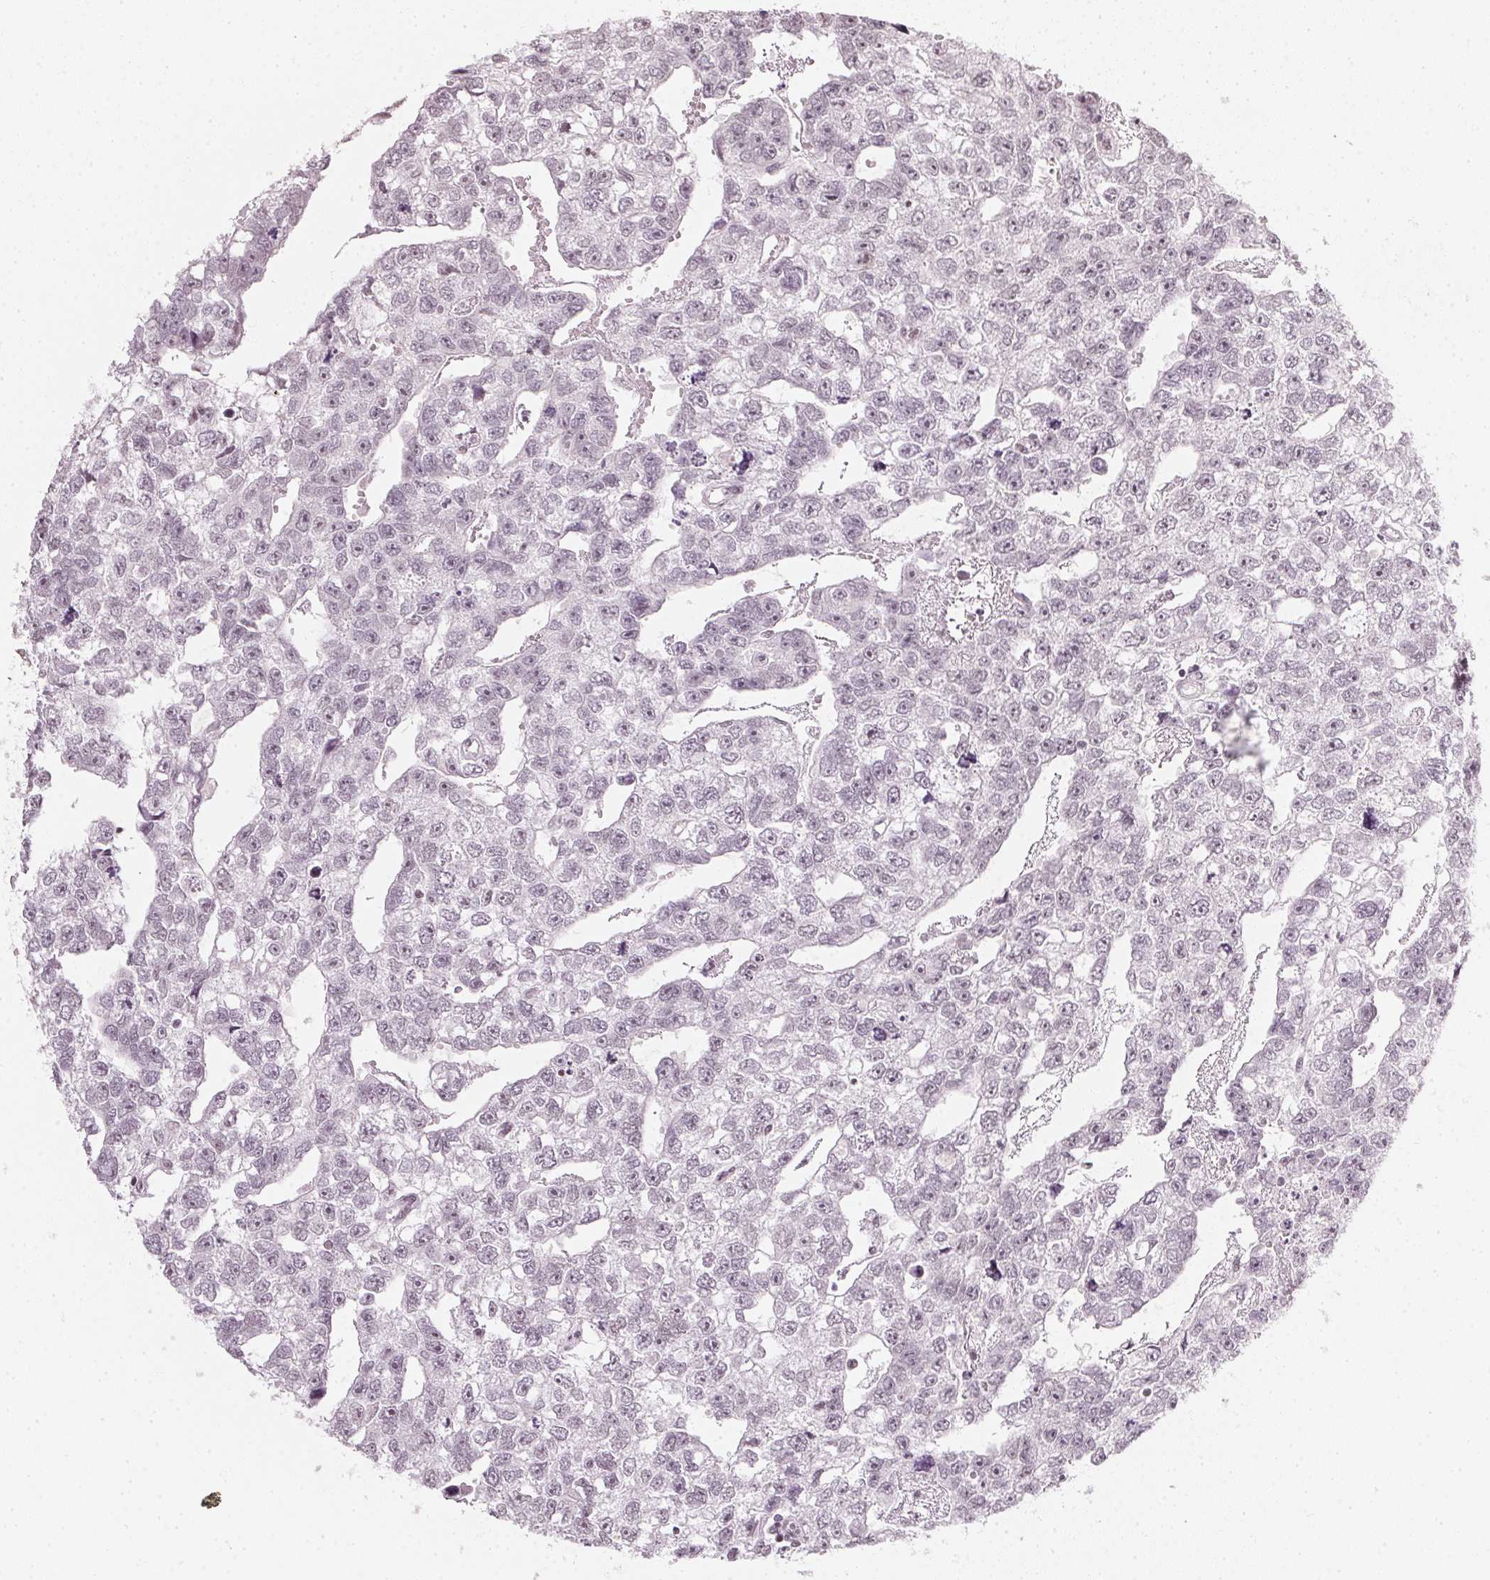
{"staining": {"intensity": "negative", "quantity": "none", "location": "none"}, "tissue": "testis cancer", "cell_type": "Tumor cells", "image_type": "cancer", "snomed": [{"axis": "morphology", "description": "Carcinoma, Embryonal, NOS"}, {"axis": "morphology", "description": "Teratoma, malignant, NOS"}, {"axis": "topography", "description": "Testis"}], "caption": "Immunohistochemistry of human testis cancer reveals no positivity in tumor cells.", "gene": "DNAJC6", "patient": {"sex": "male", "age": 44}}